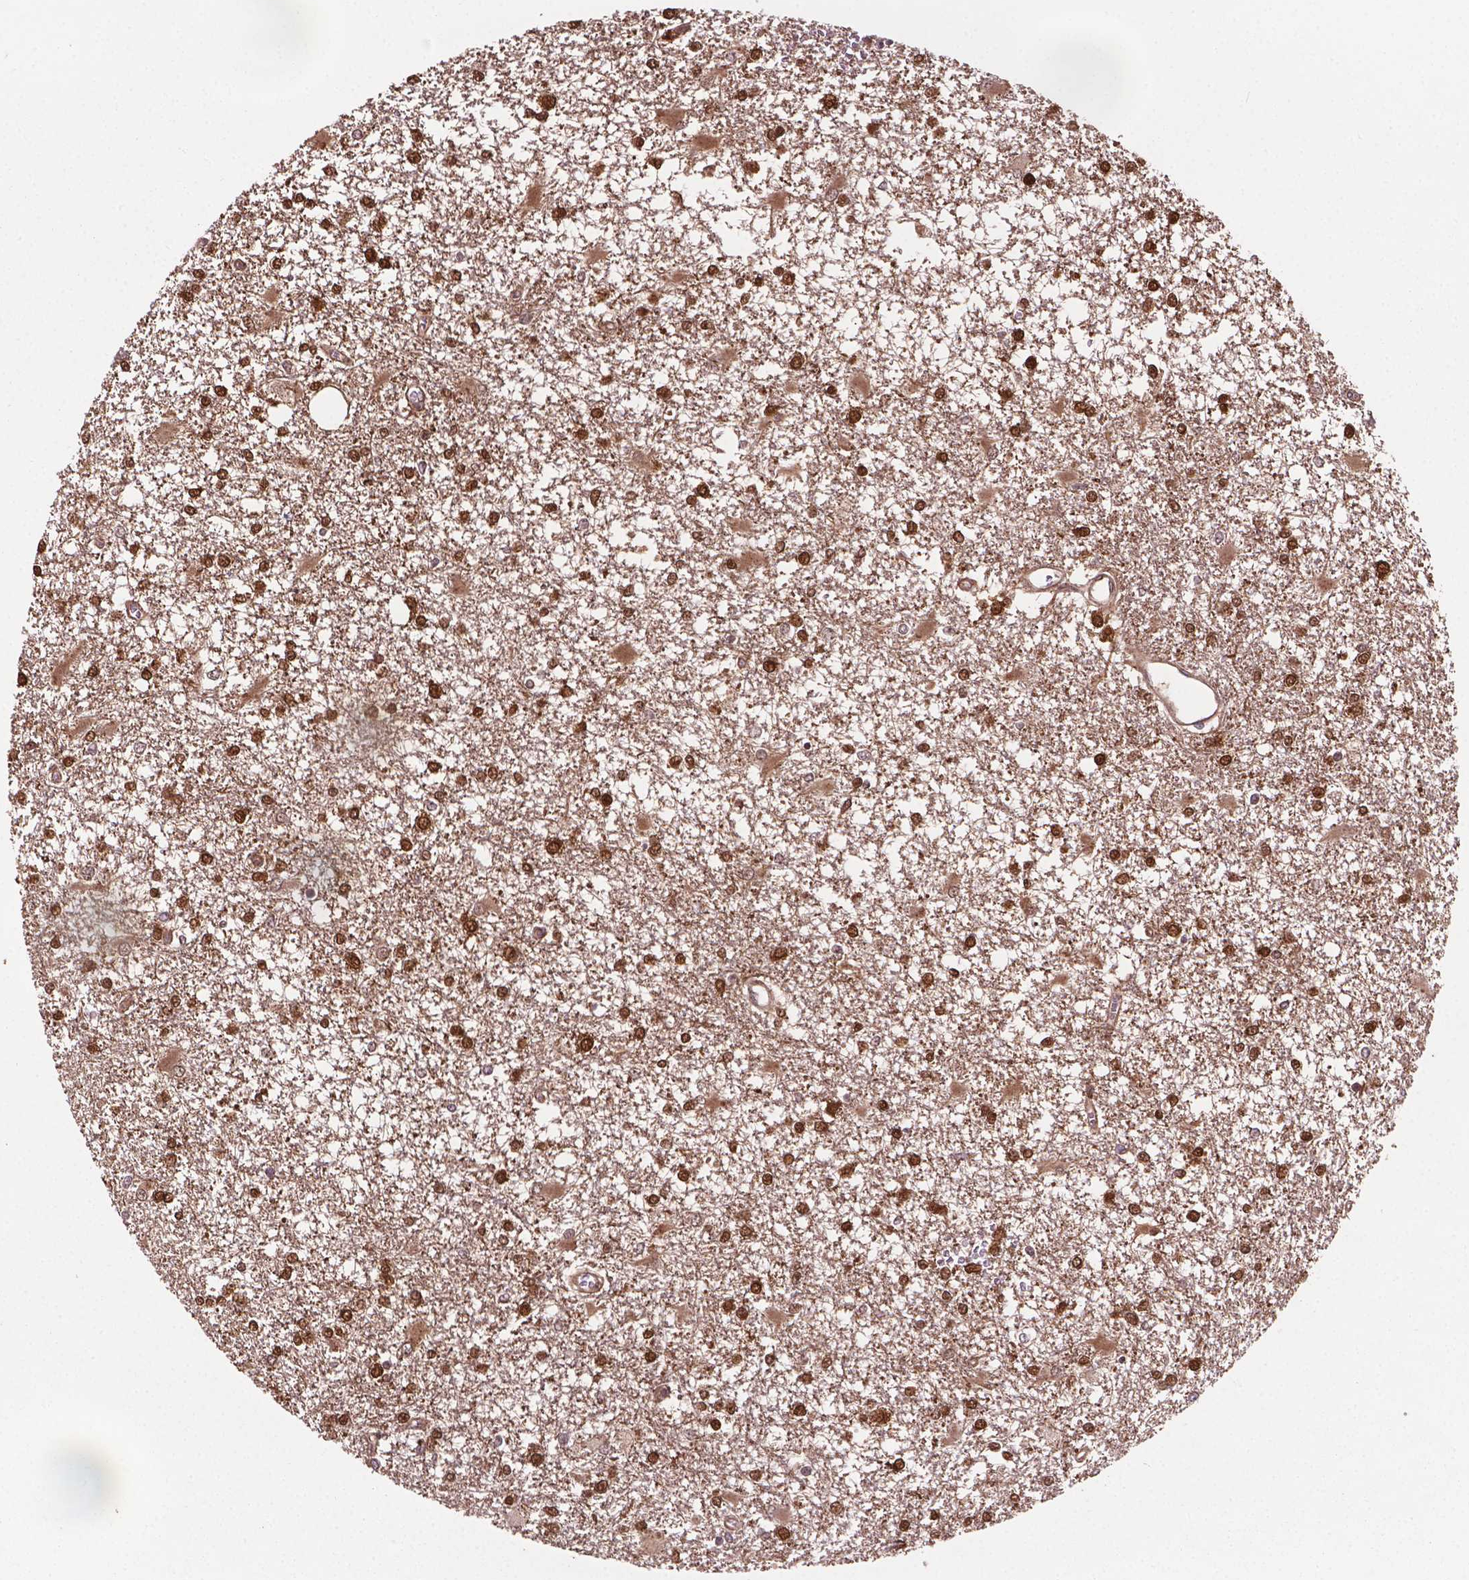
{"staining": {"intensity": "moderate", "quantity": ">75%", "location": "cytoplasmic/membranous,nuclear"}, "tissue": "glioma", "cell_type": "Tumor cells", "image_type": "cancer", "snomed": [{"axis": "morphology", "description": "Glioma, malignant, High grade"}, {"axis": "topography", "description": "Cerebral cortex"}], "caption": "This is a photomicrograph of immunohistochemistry (IHC) staining of malignant high-grade glioma, which shows moderate expression in the cytoplasmic/membranous and nuclear of tumor cells.", "gene": "PLIN3", "patient": {"sex": "male", "age": 79}}